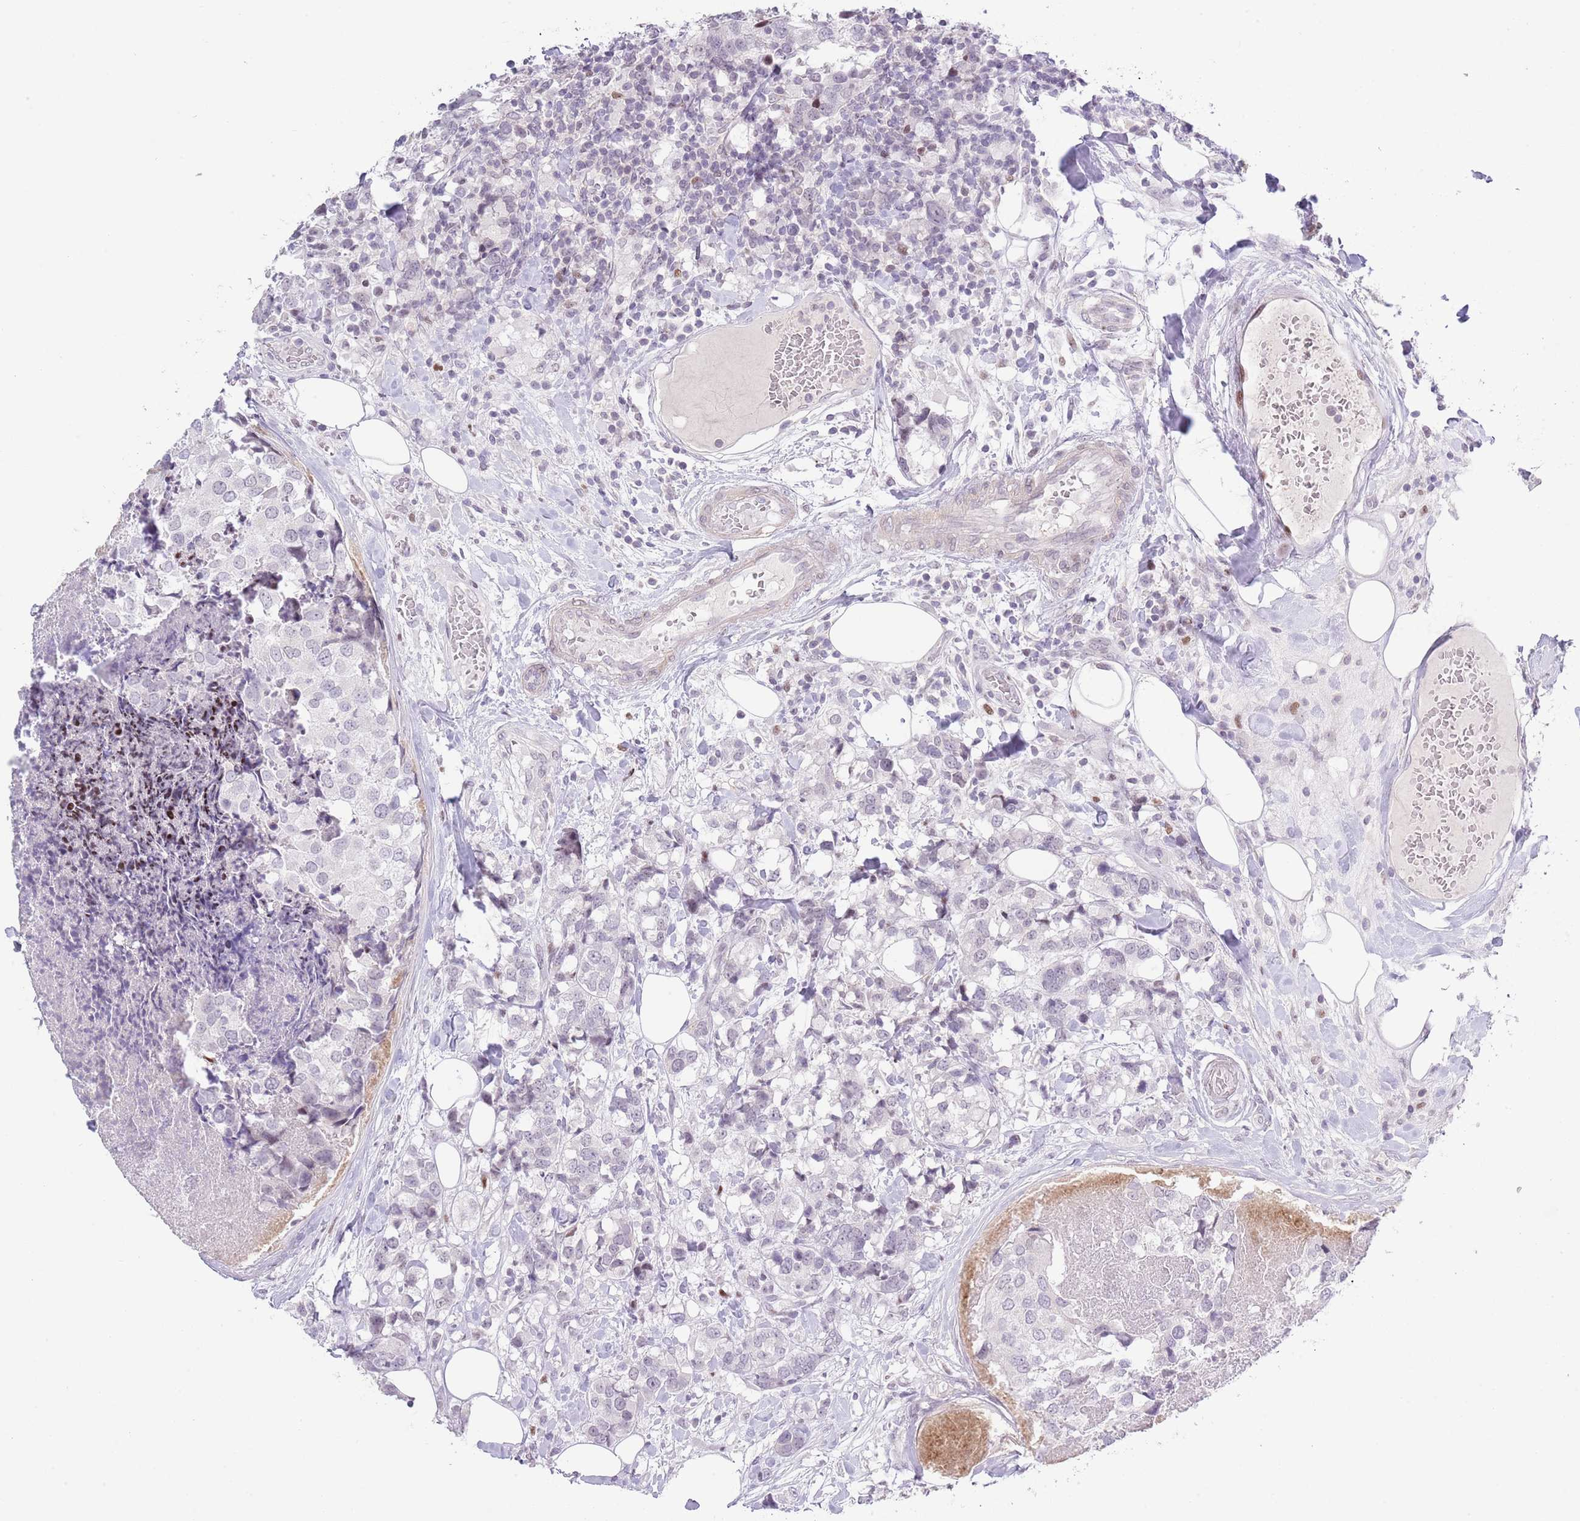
{"staining": {"intensity": "negative", "quantity": "none", "location": "none"}, "tissue": "breast cancer", "cell_type": "Tumor cells", "image_type": "cancer", "snomed": [{"axis": "morphology", "description": "Lobular carcinoma"}, {"axis": "topography", "description": "Breast"}], "caption": "Tumor cells are negative for brown protein staining in breast lobular carcinoma.", "gene": "MFSD10", "patient": {"sex": "female", "age": 59}}